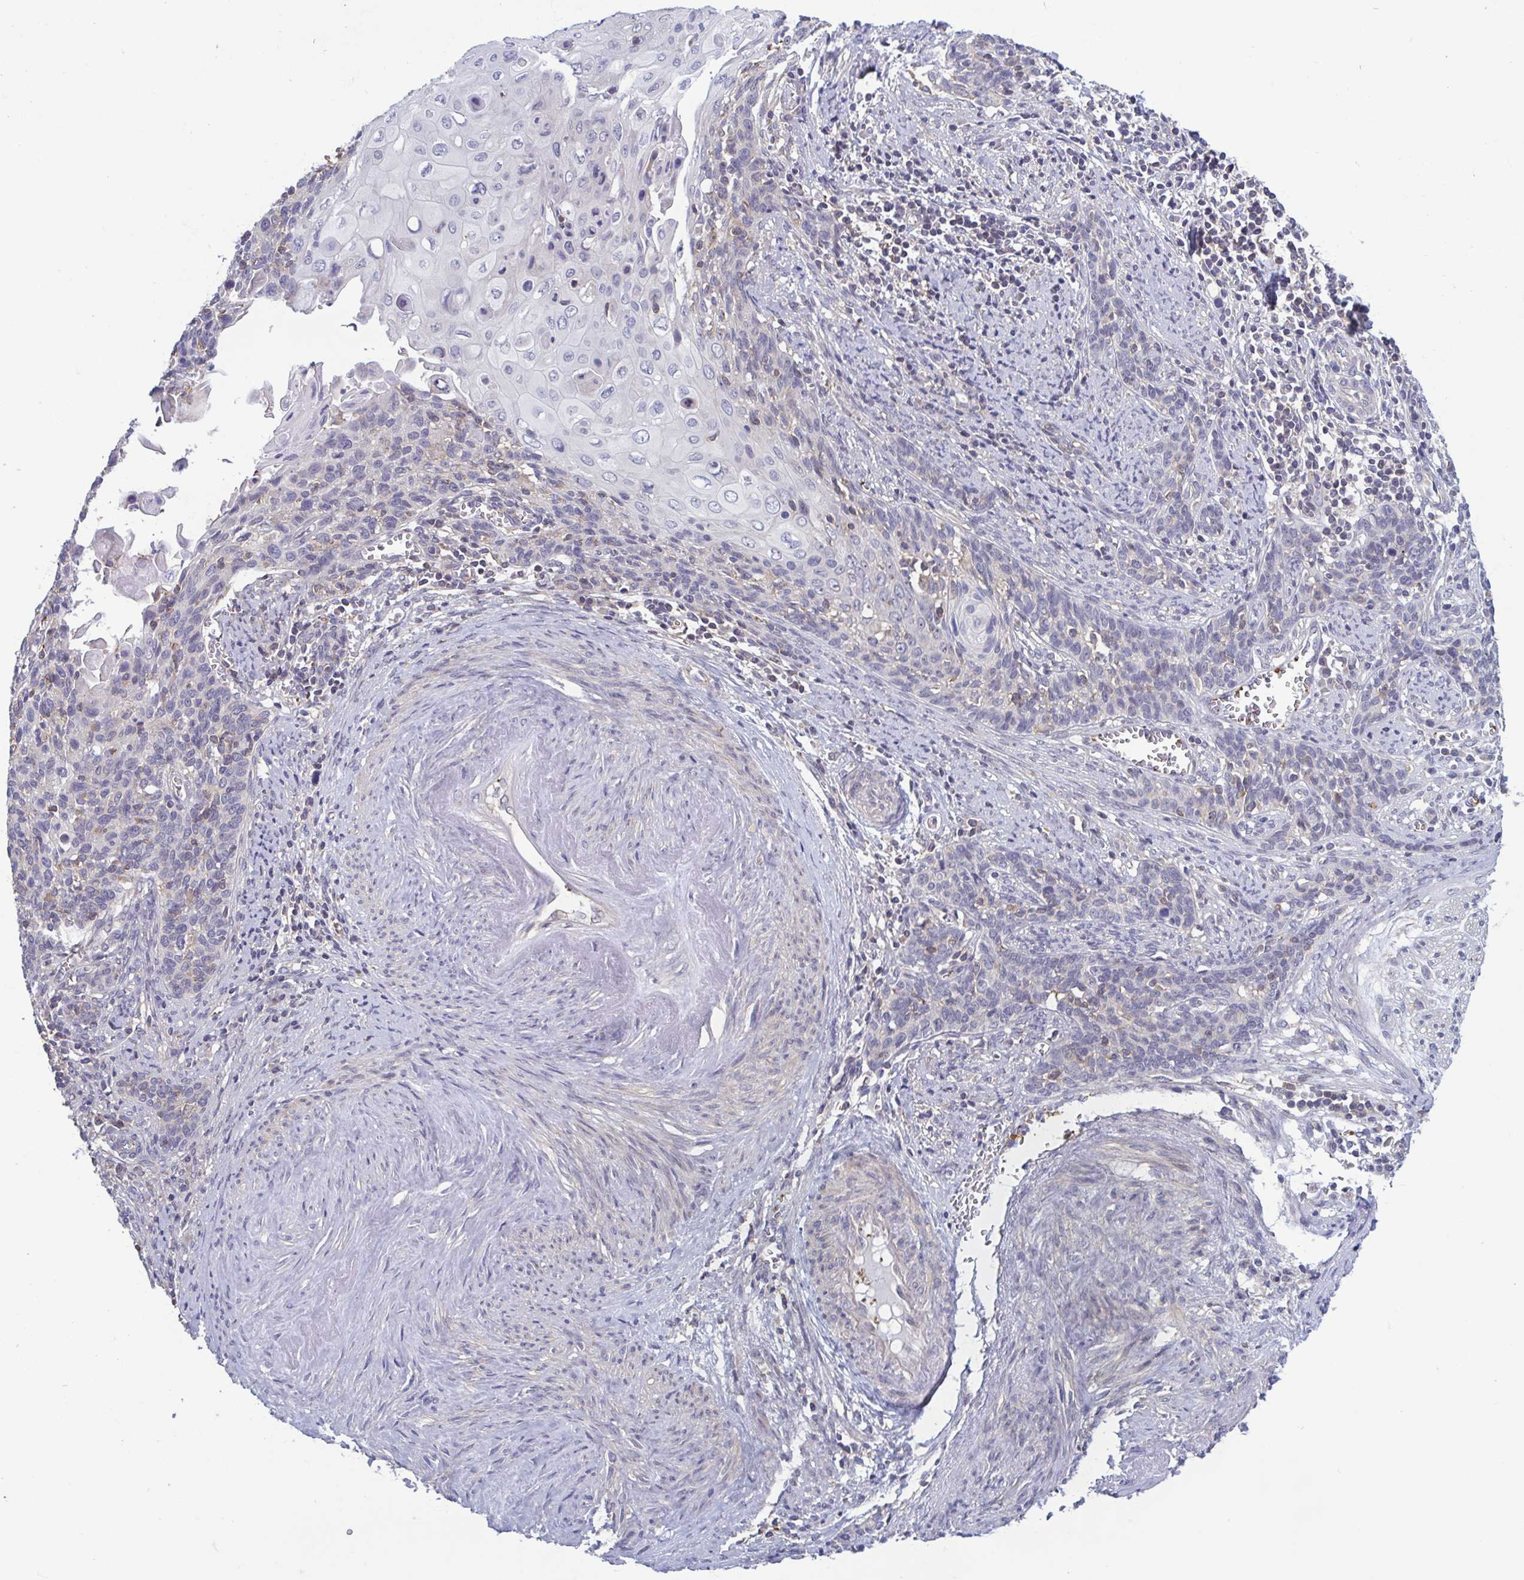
{"staining": {"intensity": "negative", "quantity": "none", "location": "none"}, "tissue": "cervical cancer", "cell_type": "Tumor cells", "image_type": "cancer", "snomed": [{"axis": "morphology", "description": "Squamous cell carcinoma, NOS"}, {"axis": "topography", "description": "Cervix"}], "caption": "Immunohistochemistry (IHC) of cervical cancer reveals no expression in tumor cells.", "gene": "LRRC38", "patient": {"sex": "female", "age": 39}}